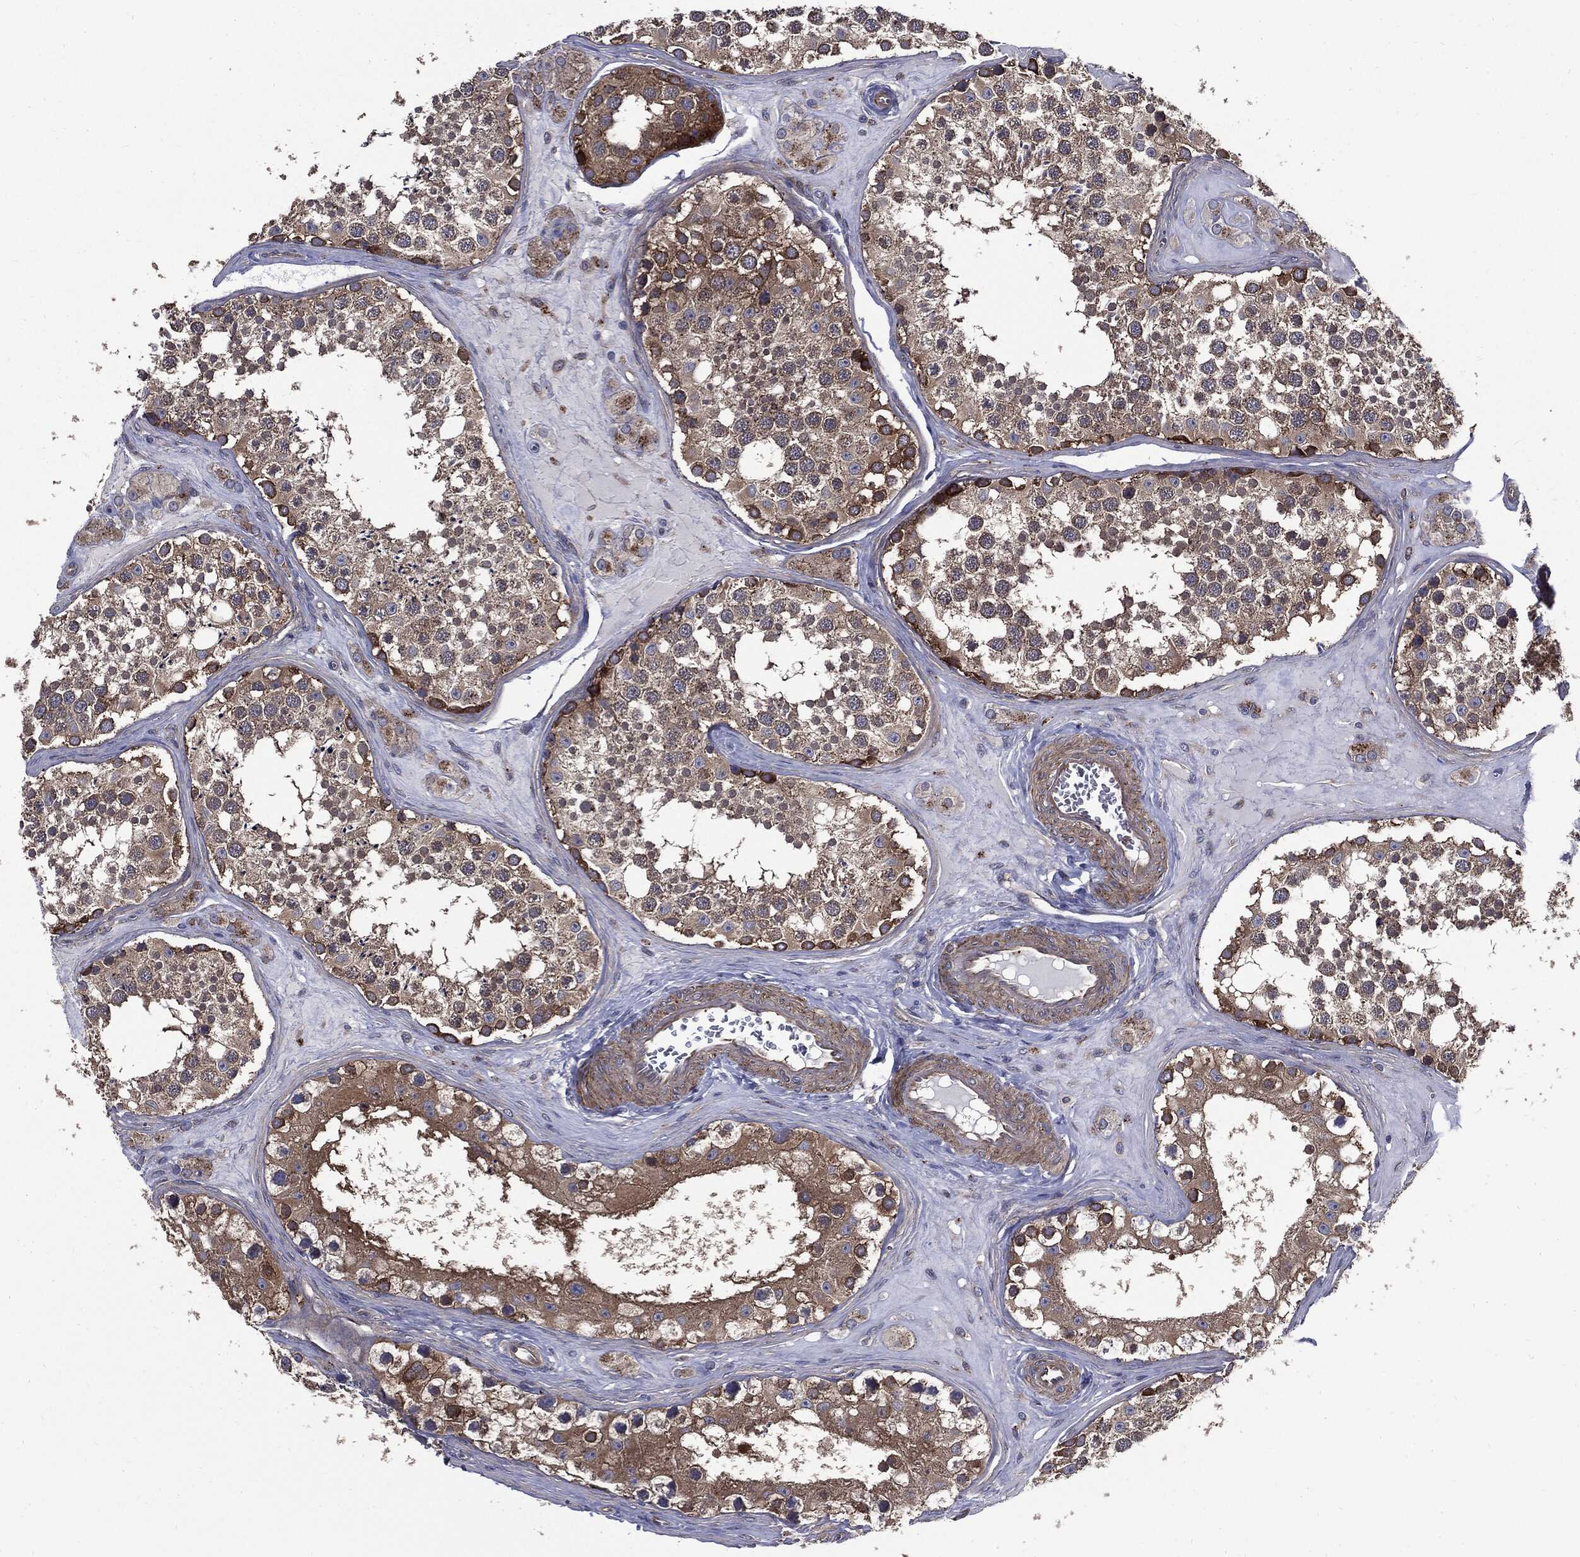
{"staining": {"intensity": "strong", "quantity": "<25%", "location": "cytoplasmic/membranous"}, "tissue": "testis", "cell_type": "Cells in seminiferous ducts", "image_type": "normal", "snomed": [{"axis": "morphology", "description": "Normal tissue, NOS"}, {"axis": "topography", "description": "Testis"}], "caption": "A high-resolution image shows immunohistochemistry staining of normal testis, which shows strong cytoplasmic/membranous staining in about <25% of cells in seminiferous ducts. (brown staining indicates protein expression, while blue staining denotes nuclei).", "gene": "PDCD6IP", "patient": {"sex": "male", "age": 31}}